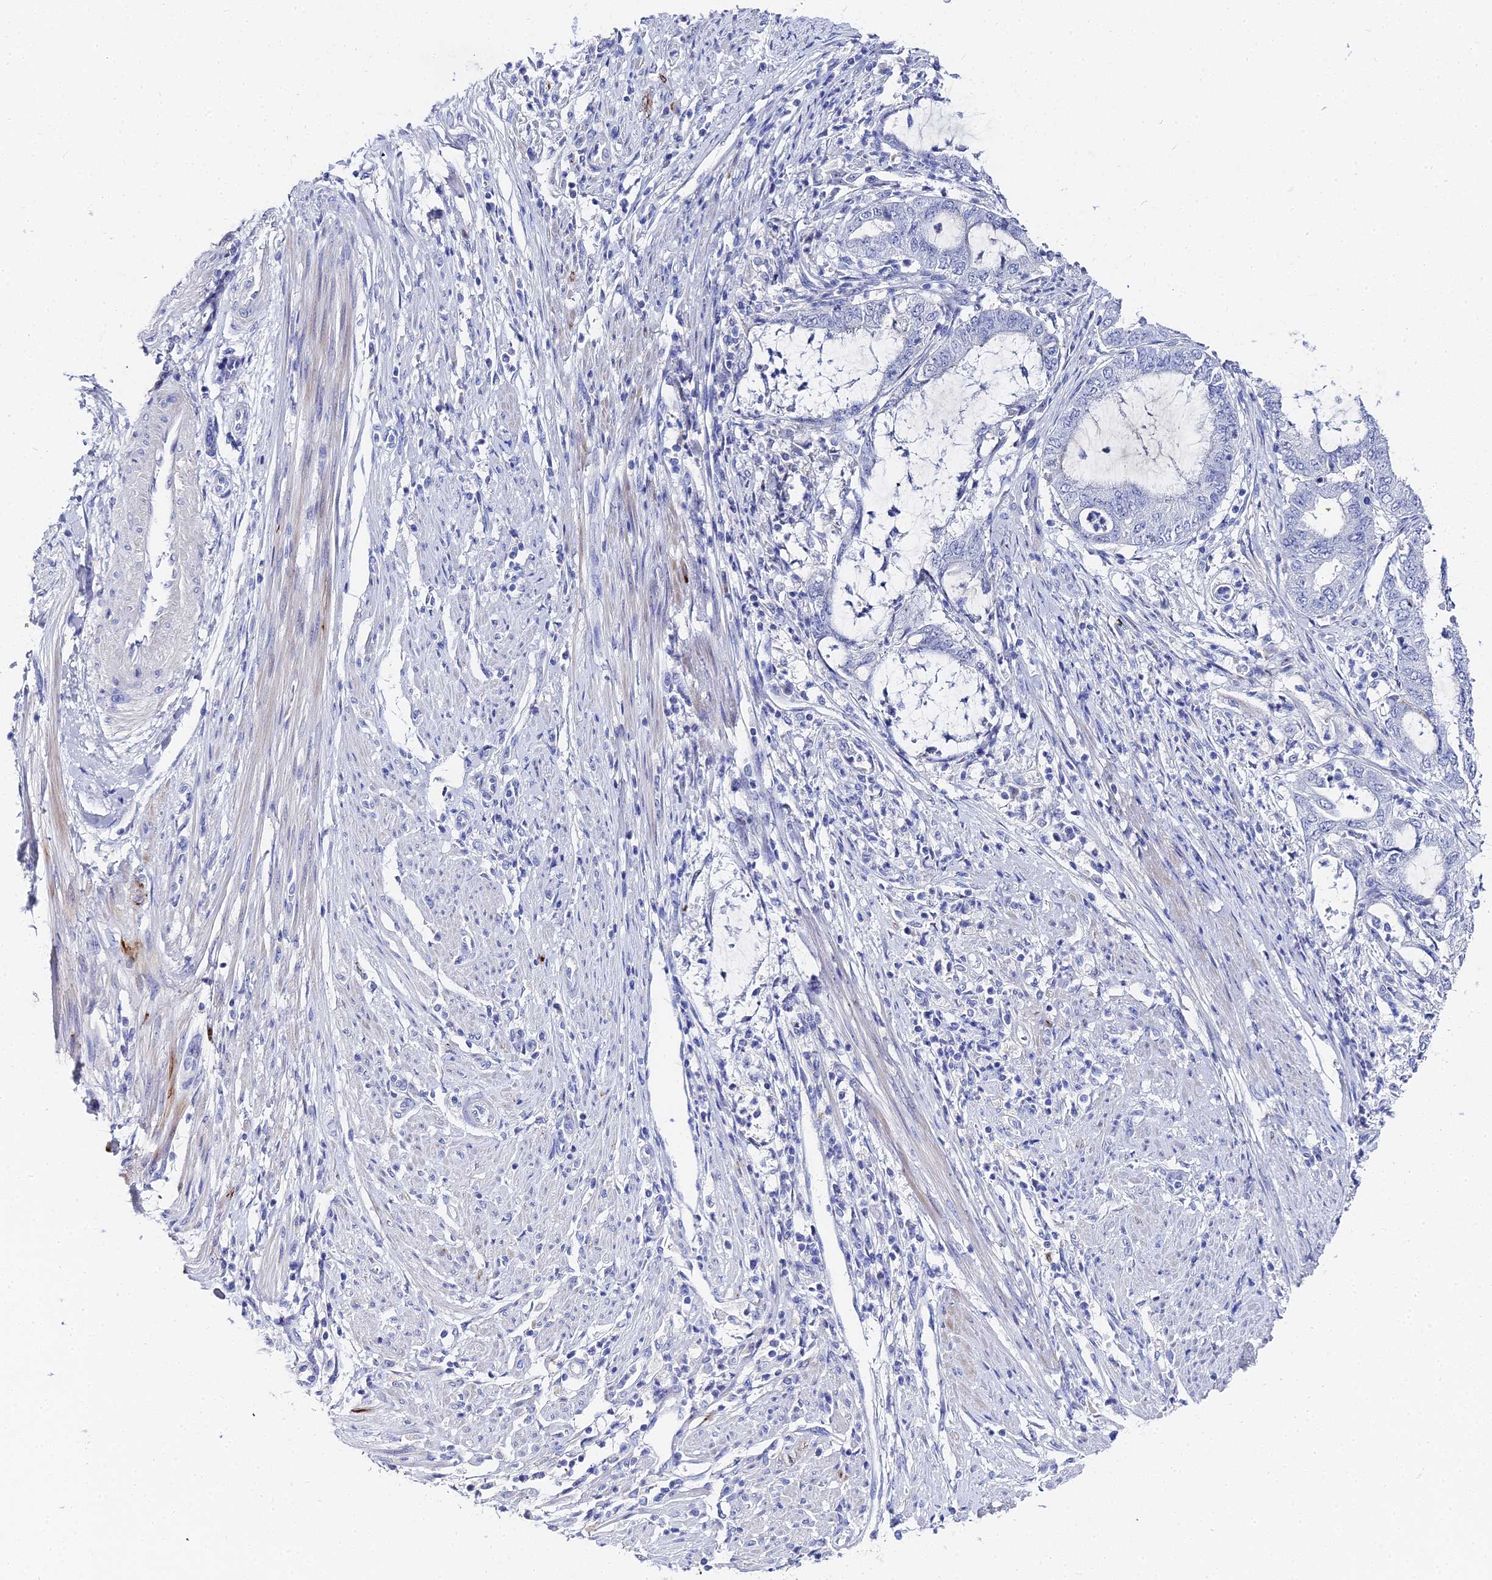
{"staining": {"intensity": "negative", "quantity": "none", "location": "none"}, "tissue": "endometrial cancer", "cell_type": "Tumor cells", "image_type": "cancer", "snomed": [{"axis": "morphology", "description": "Adenocarcinoma, NOS"}, {"axis": "topography", "description": "Endometrium"}], "caption": "Tumor cells show no significant protein expression in endometrial cancer. (Stains: DAB IHC with hematoxylin counter stain, Microscopy: brightfield microscopy at high magnification).", "gene": "KRT17", "patient": {"sex": "female", "age": 51}}